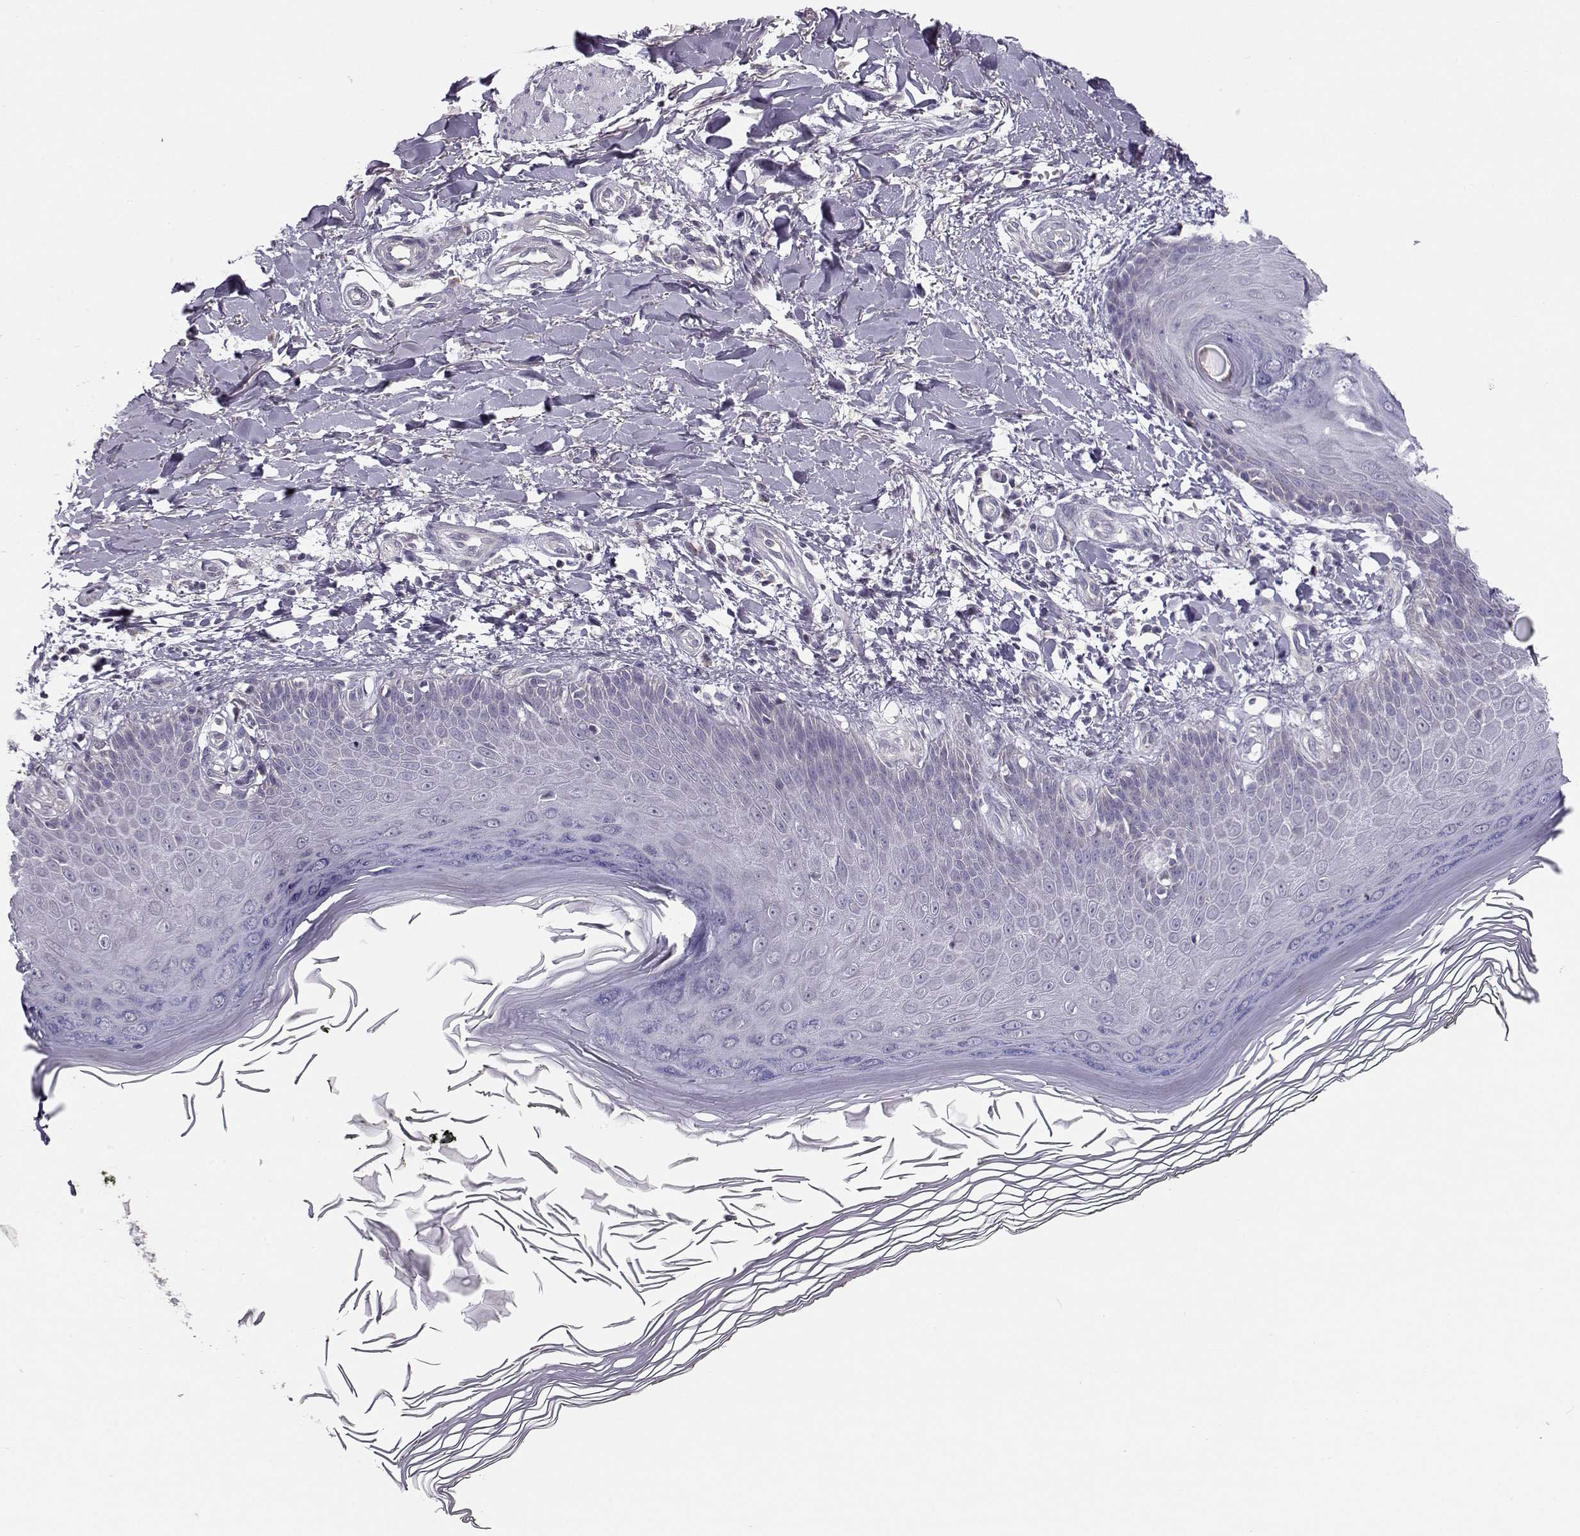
{"staining": {"intensity": "negative", "quantity": "none", "location": "none"}, "tissue": "skin", "cell_type": "Fibroblasts", "image_type": "normal", "snomed": [{"axis": "morphology", "description": "Normal tissue, NOS"}, {"axis": "topography", "description": "Skin"}], "caption": "Skin was stained to show a protein in brown. There is no significant expression in fibroblasts. The staining is performed using DAB brown chromogen with nuclei counter-stained in using hematoxylin.", "gene": "KLF17", "patient": {"sex": "female", "age": 62}}